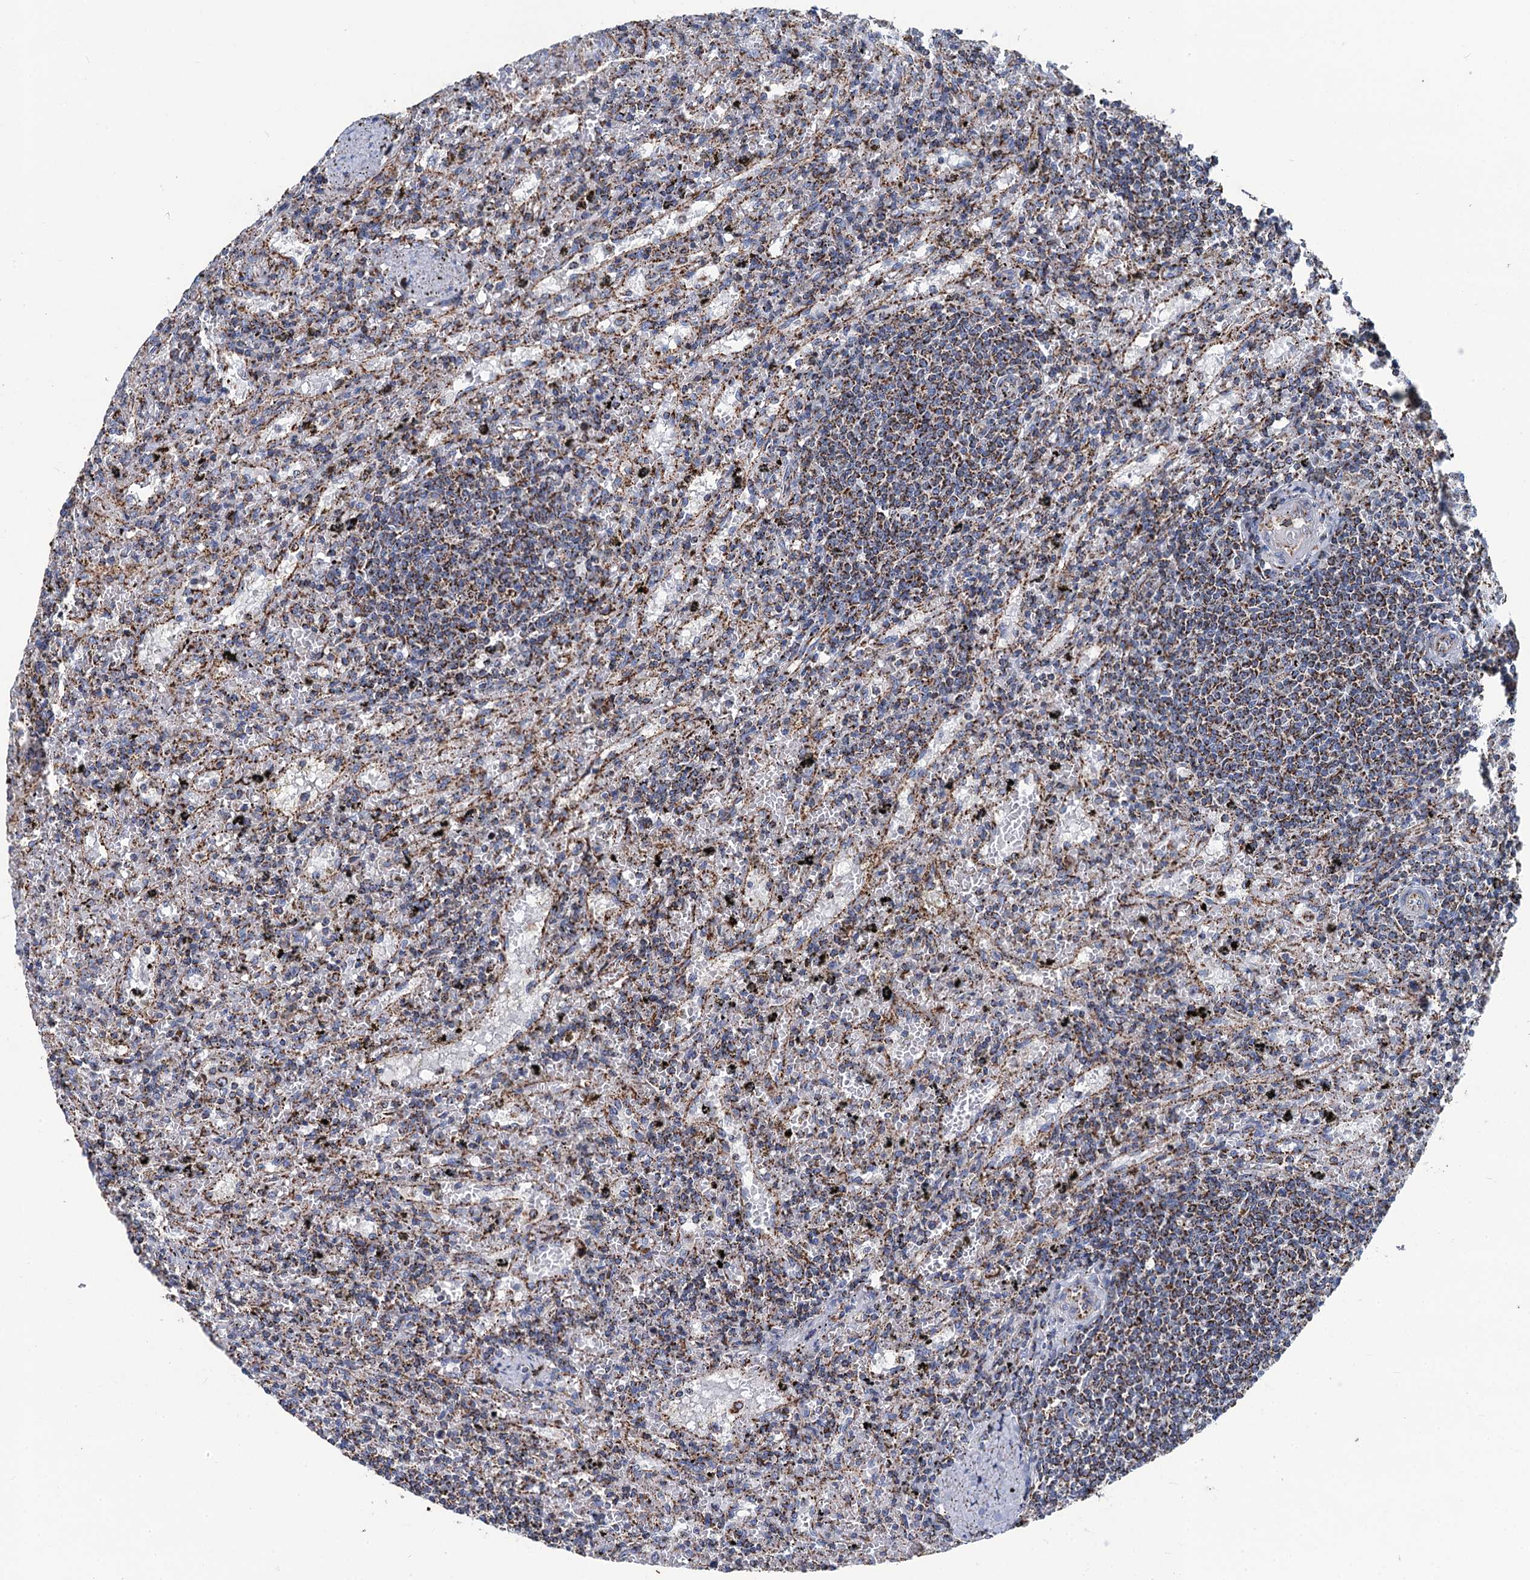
{"staining": {"intensity": "moderate", "quantity": ">75%", "location": "cytoplasmic/membranous"}, "tissue": "lymphoma", "cell_type": "Tumor cells", "image_type": "cancer", "snomed": [{"axis": "morphology", "description": "Malignant lymphoma, non-Hodgkin's type, Low grade"}, {"axis": "topography", "description": "Spleen"}], "caption": "Immunohistochemical staining of lymphoma exhibits medium levels of moderate cytoplasmic/membranous protein expression in about >75% of tumor cells.", "gene": "IVD", "patient": {"sex": "male", "age": 76}}